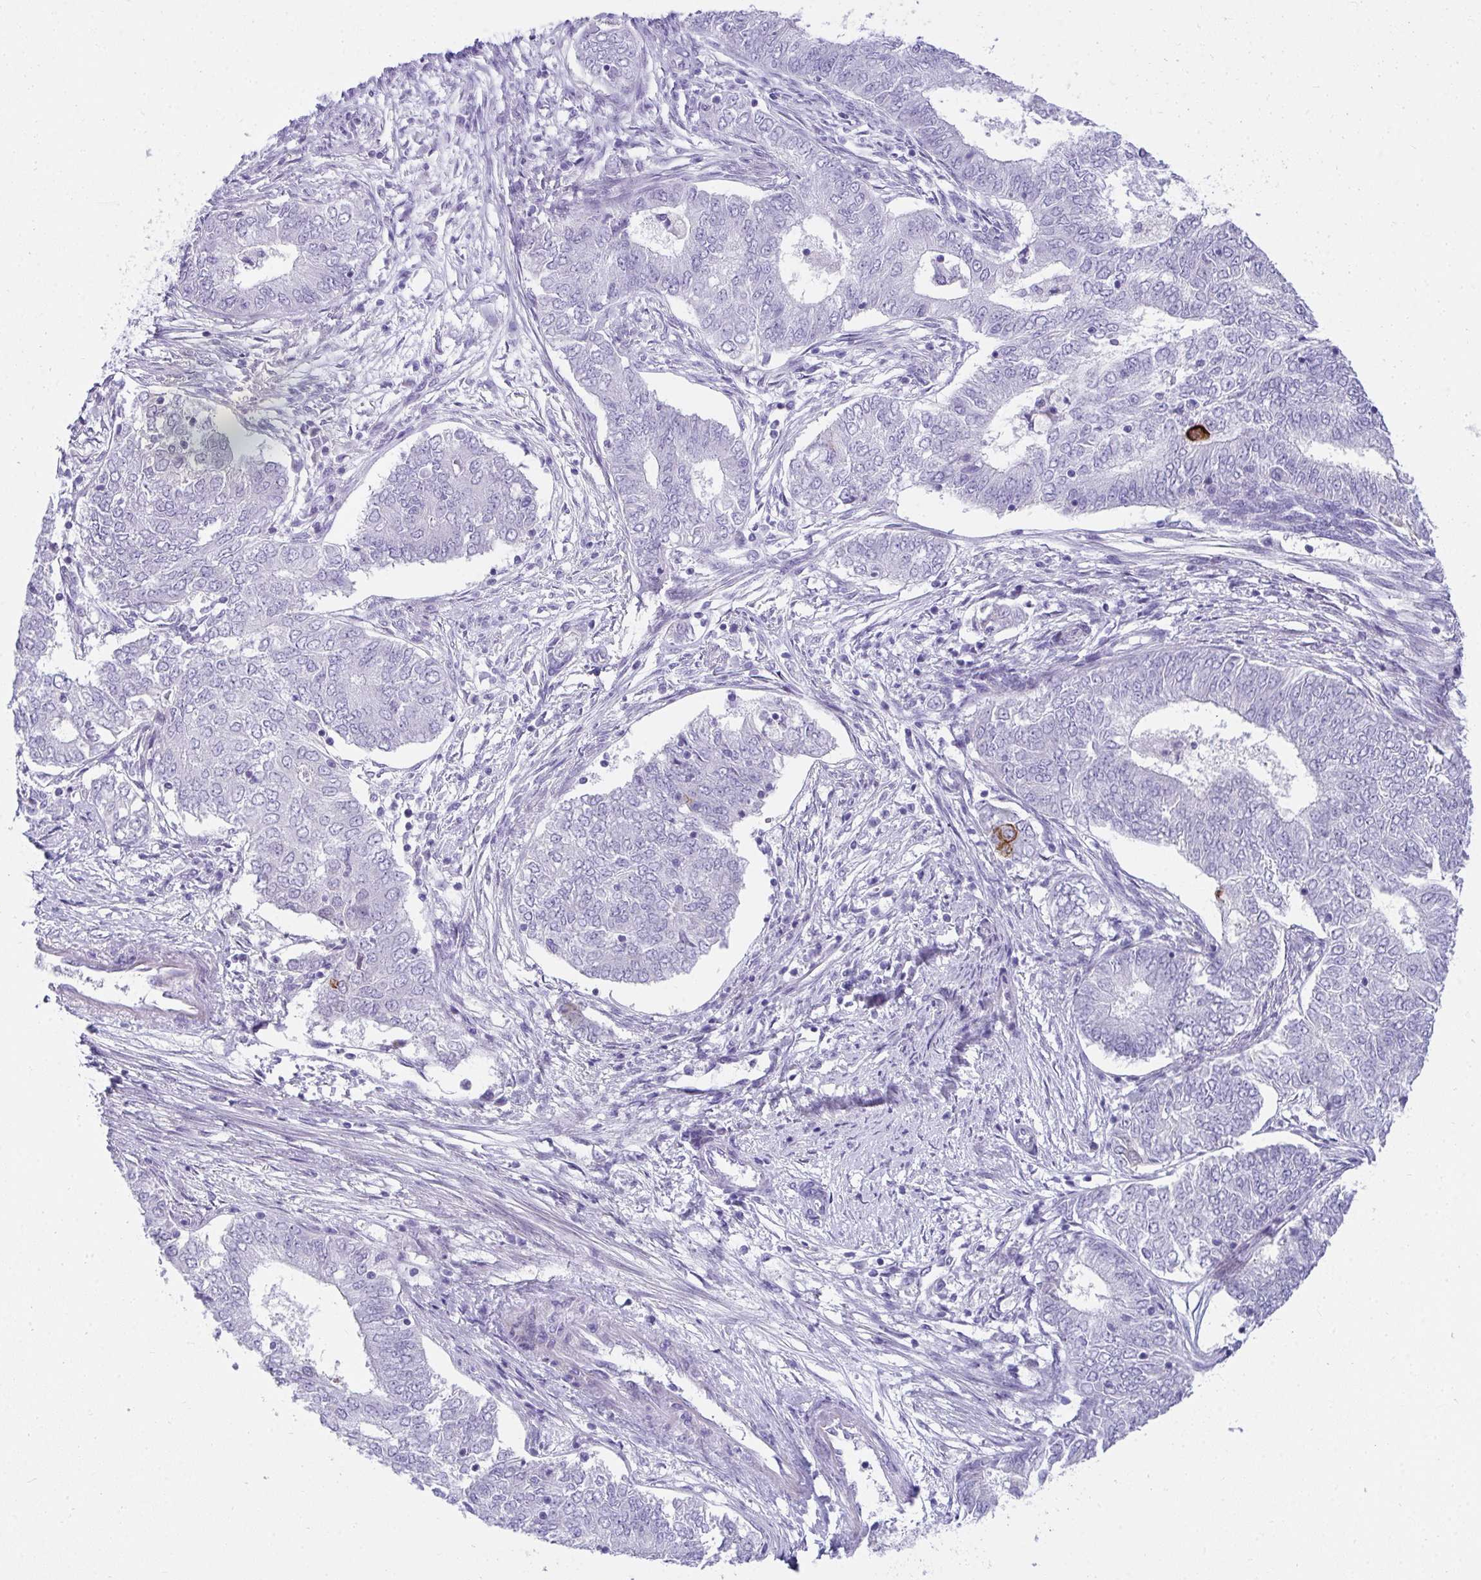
{"staining": {"intensity": "moderate", "quantity": "<25%", "location": "cytoplasmic/membranous"}, "tissue": "endometrial cancer", "cell_type": "Tumor cells", "image_type": "cancer", "snomed": [{"axis": "morphology", "description": "Adenocarcinoma, NOS"}, {"axis": "topography", "description": "Endometrium"}], "caption": "The photomicrograph shows a brown stain indicating the presence of a protein in the cytoplasmic/membranous of tumor cells in endometrial cancer.", "gene": "AK5", "patient": {"sex": "female", "age": 62}}